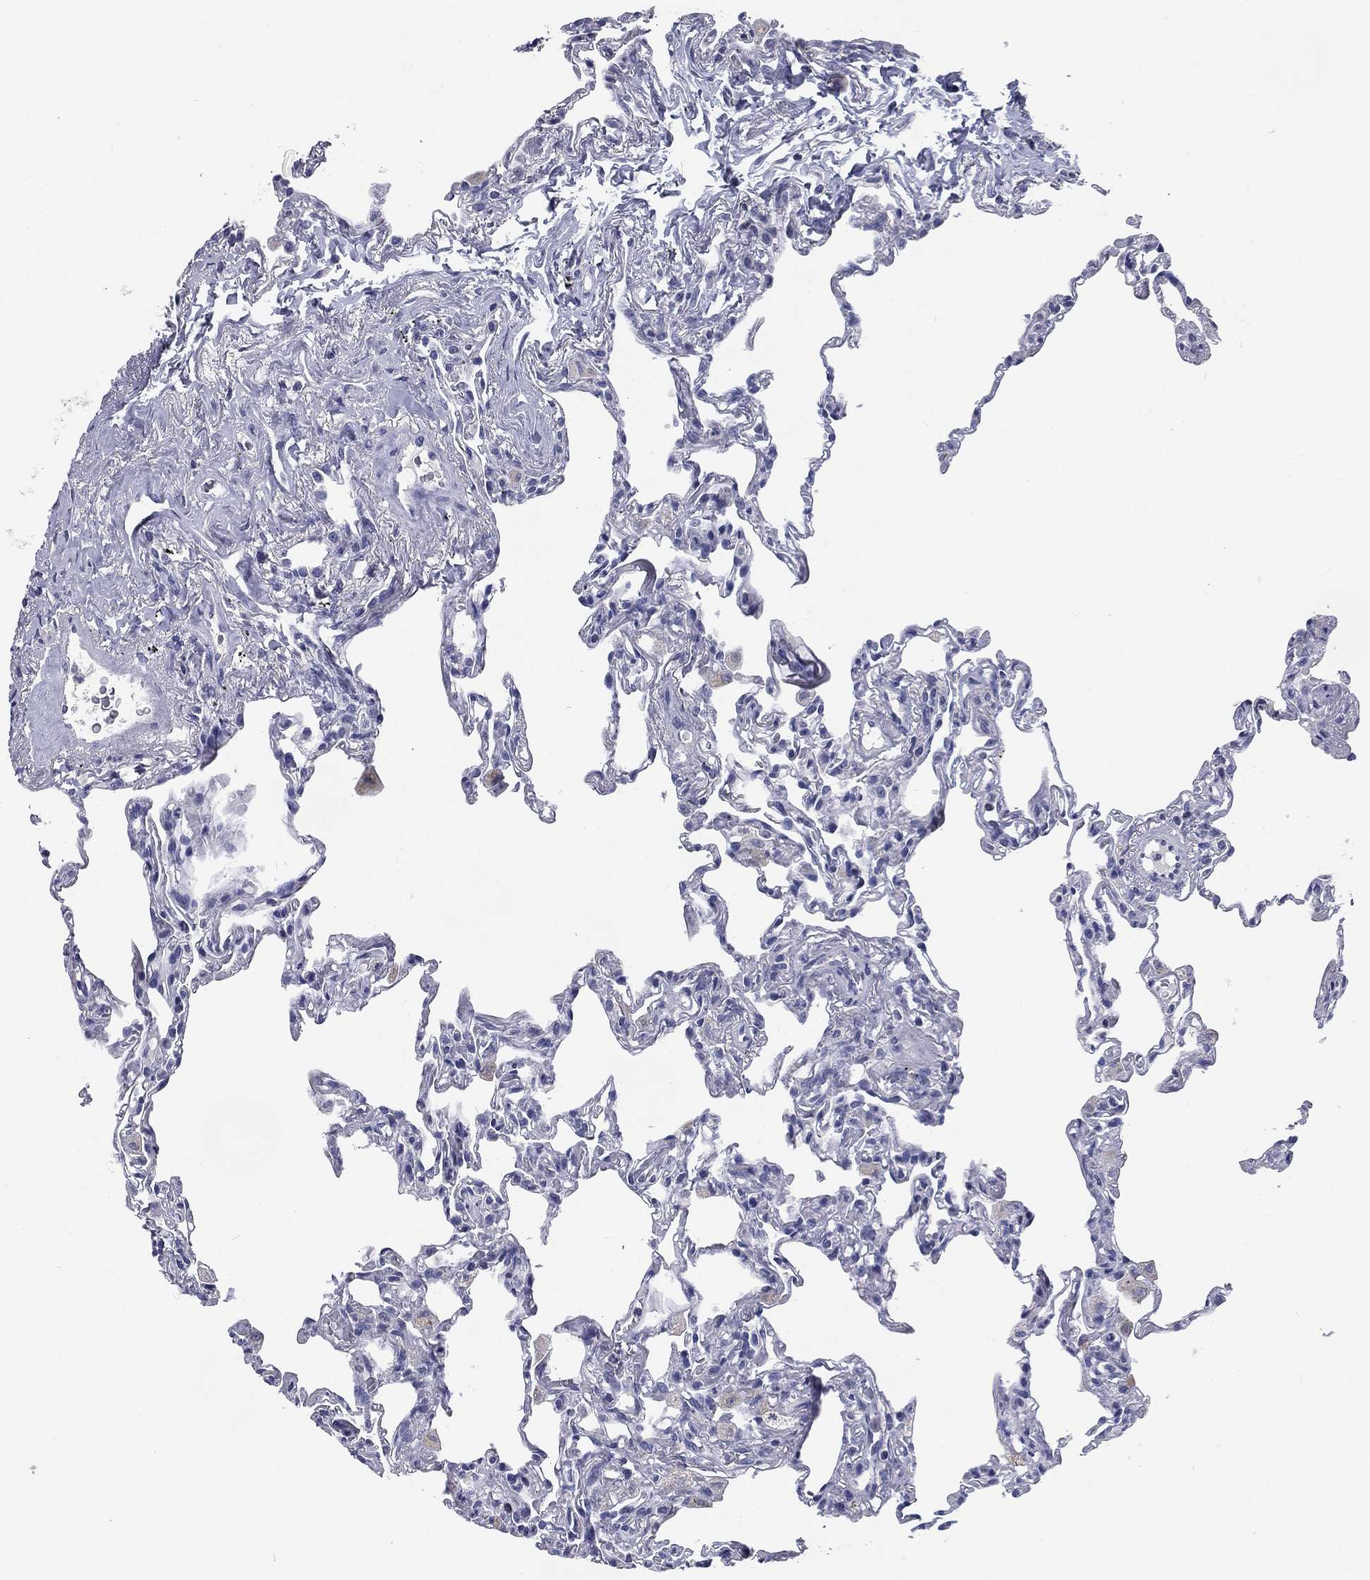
{"staining": {"intensity": "negative", "quantity": "none", "location": "none"}, "tissue": "lung", "cell_type": "Alveolar cells", "image_type": "normal", "snomed": [{"axis": "morphology", "description": "Normal tissue, NOS"}, {"axis": "topography", "description": "Lung"}], "caption": "An immunohistochemistry histopathology image of normal lung is shown. There is no staining in alveolar cells of lung. Nuclei are stained in blue.", "gene": "IFT27", "patient": {"sex": "female", "age": 57}}